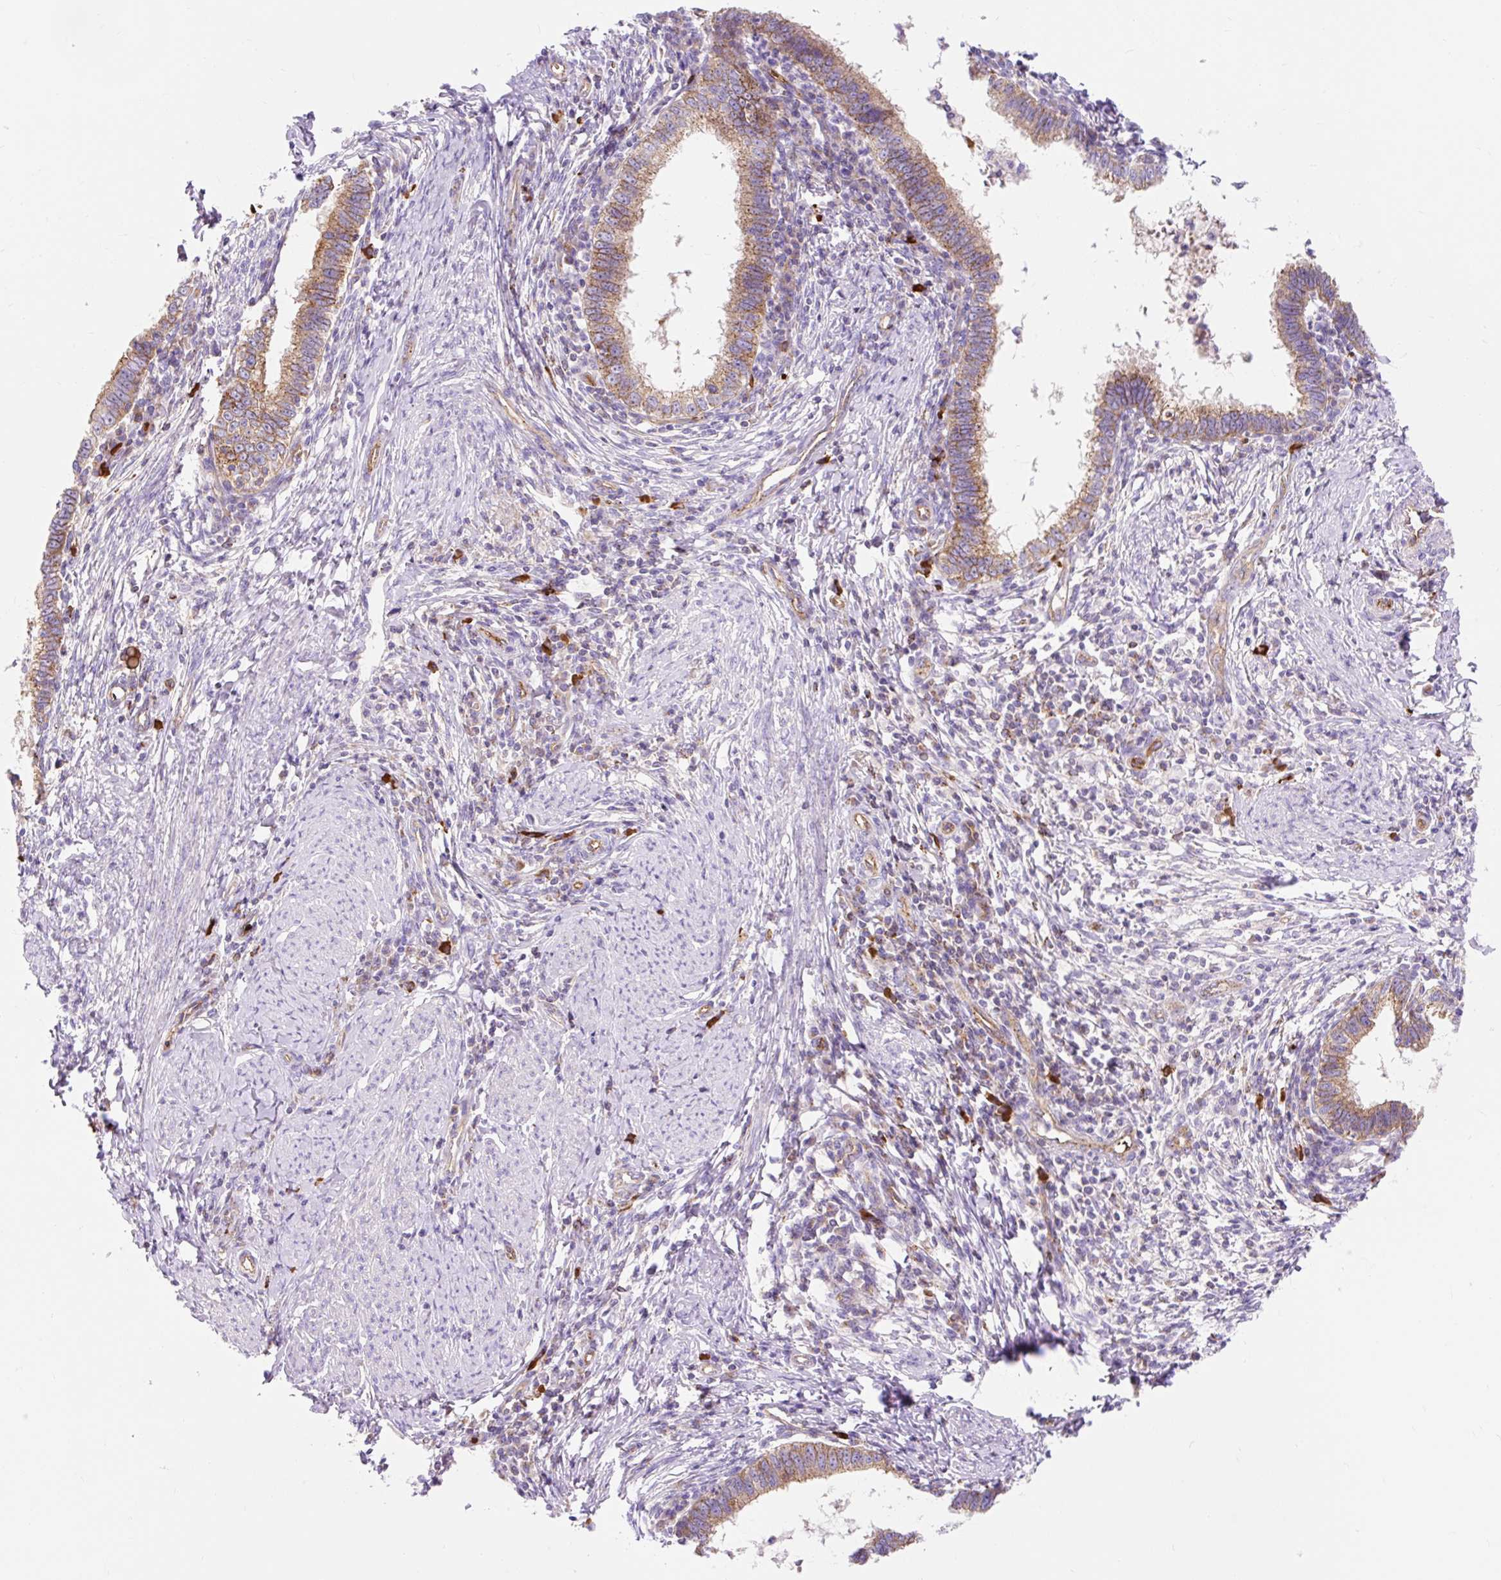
{"staining": {"intensity": "moderate", "quantity": ">75%", "location": "cytoplasmic/membranous"}, "tissue": "cervical cancer", "cell_type": "Tumor cells", "image_type": "cancer", "snomed": [{"axis": "morphology", "description": "Adenocarcinoma, NOS"}, {"axis": "topography", "description": "Cervix"}], "caption": "Immunohistochemical staining of cervical cancer (adenocarcinoma) displays medium levels of moderate cytoplasmic/membranous expression in approximately >75% of tumor cells. Nuclei are stained in blue.", "gene": "HIP1R", "patient": {"sex": "female", "age": 36}}